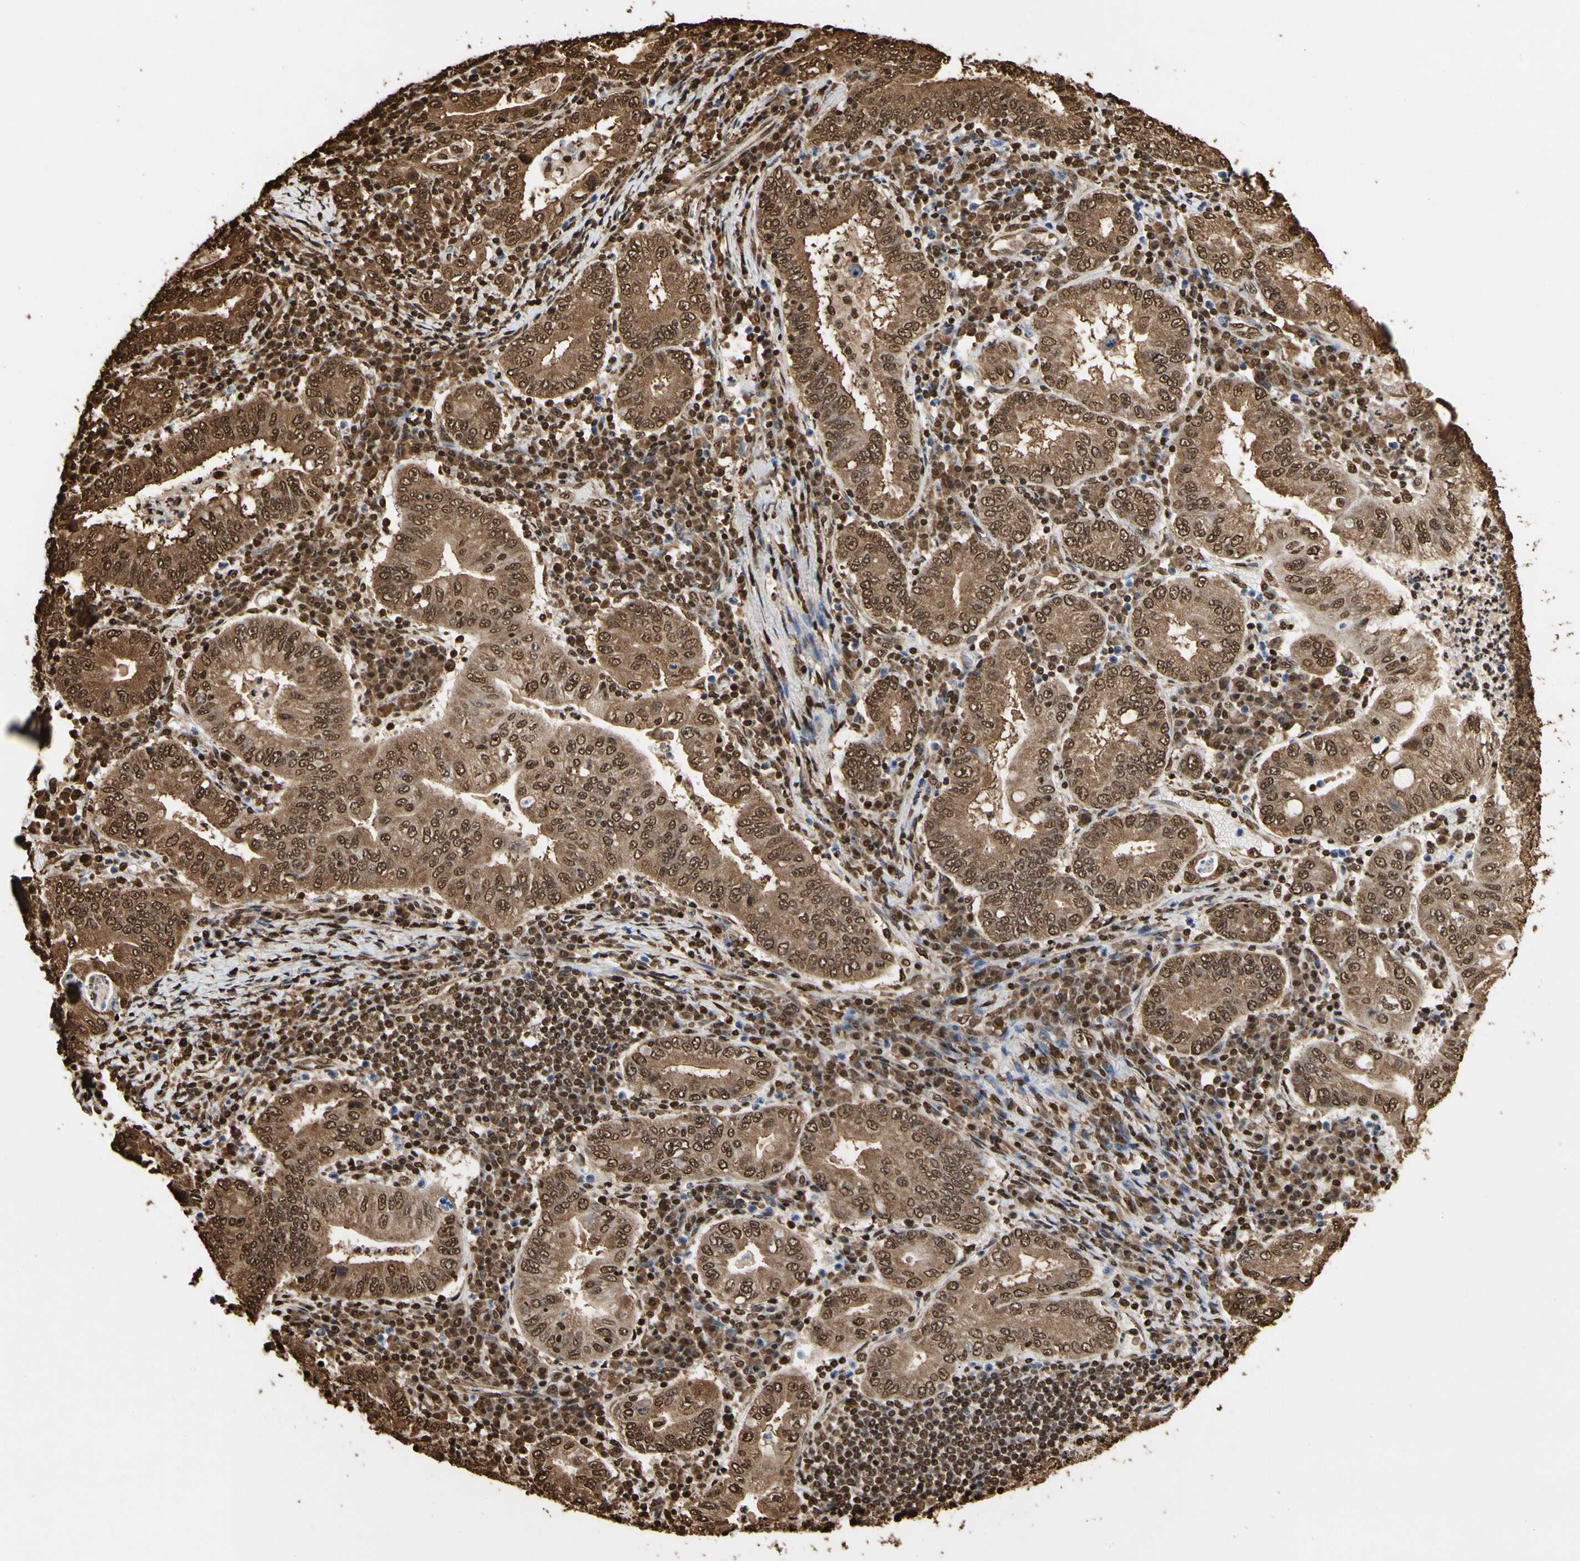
{"staining": {"intensity": "strong", "quantity": ">75%", "location": "cytoplasmic/membranous,nuclear"}, "tissue": "stomach cancer", "cell_type": "Tumor cells", "image_type": "cancer", "snomed": [{"axis": "morphology", "description": "Normal tissue, NOS"}, {"axis": "morphology", "description": "Adenocarcinoma, NOS"}, {"axis": "topography", "description": "Esophagus"}, {"axis": "topography", "description": "Stomach, upper"}, {"axis": "topography", "description": "Peripheral nerve tissue"}], "caption": "Approximately >75% of tumor cells in stomach cancer (adenocarcinoma) reveal strong cytoplasmic/membranous and nuclear protein expression as visualized by brown immunohistochemical staining.", "gene": "HNRNPK", "patient": {"sex": "male", "age": 62}}